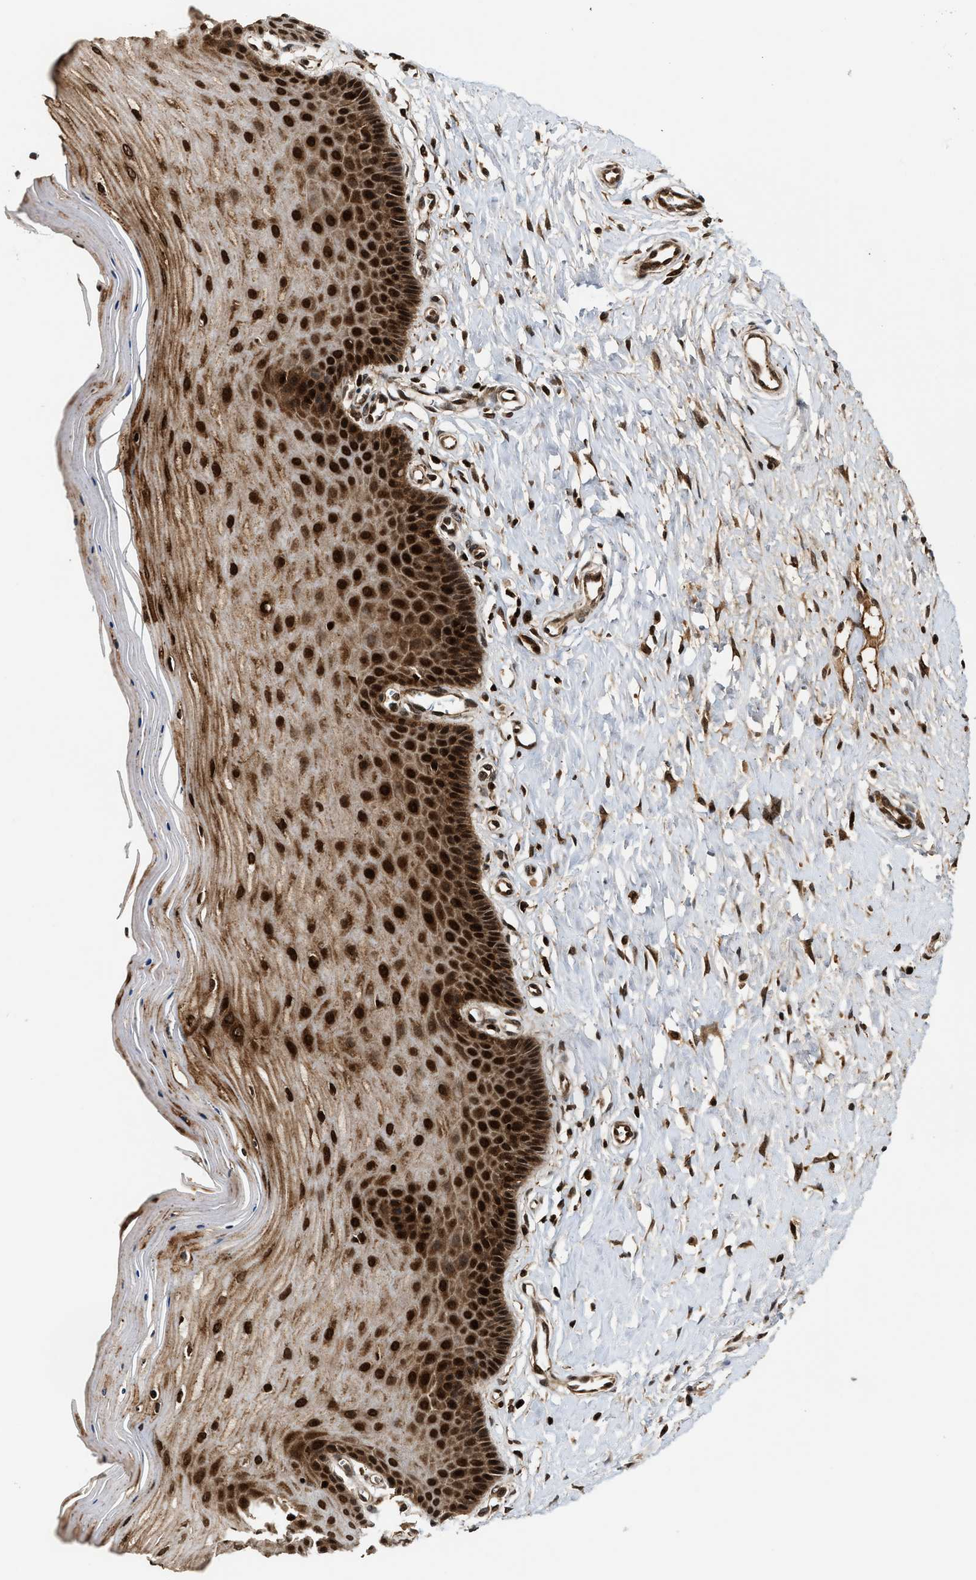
{"staining": {"intensity": "strong", "quantity": ">75%", "location": "cytoplasmic/membranous,nuclear"}, "tissue": "cervix", "cell_type": "Glandular cells", "image_type": "normal", "snomed": [{"axis": "morphology", "description": "Normal tissue, NOS"}, {"axis": "topography", "description": "Cervix"}], "caption": "Cervix was stained to show a protein in brown. There is high levels of strong cytoplasmic/membranous,nuclear positivity in approximately >75% of glandular cells. Using DAB (brown) and hematoxylin (blue) stains, captured at high magnification using brightfield microscopy.", "gene": "MDM2", "patient": {"sex": "female", "age": 55}}